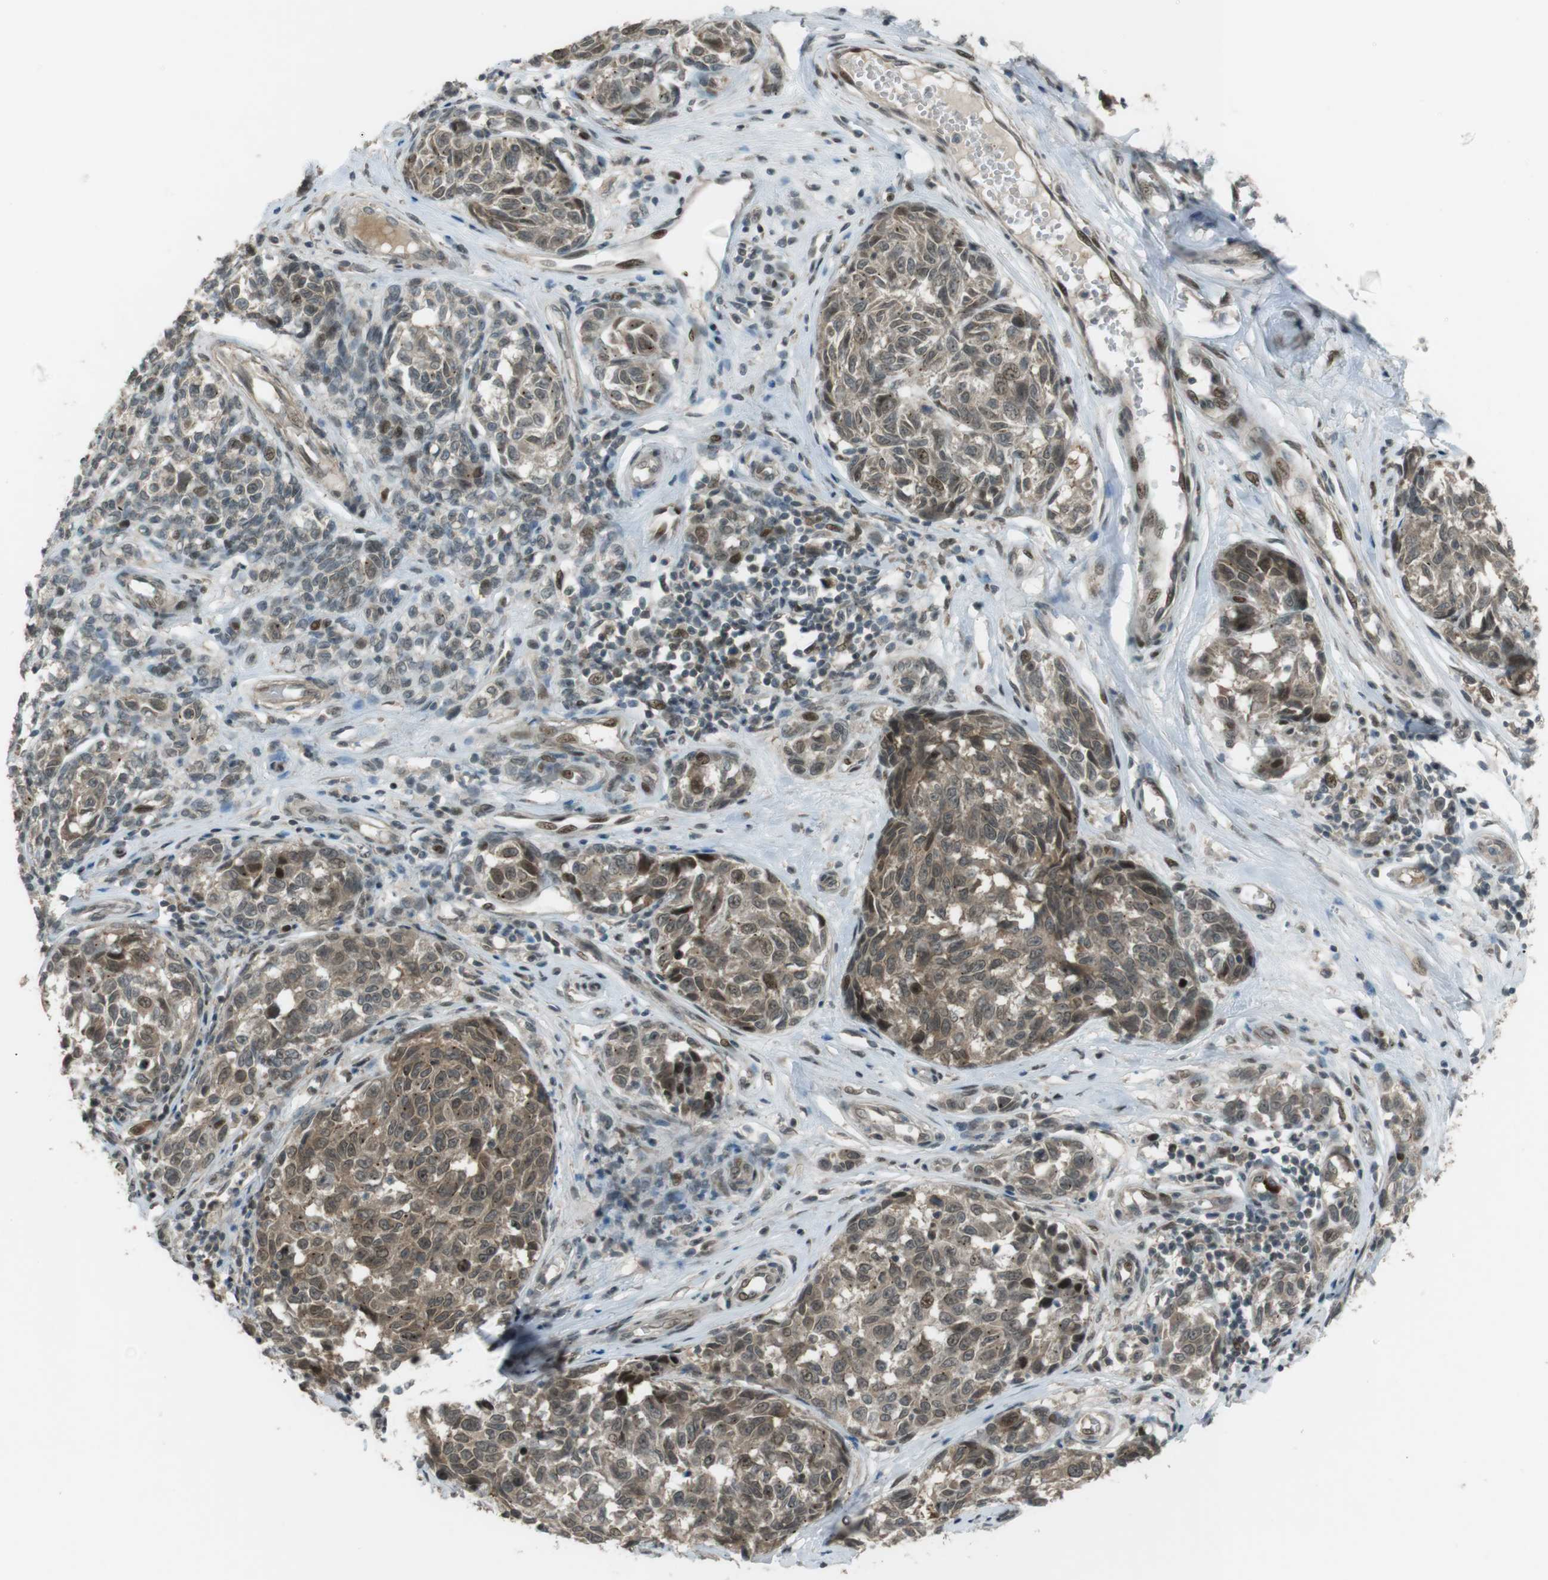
{"staining": {"intensity": "moderate", "quantity": ">75%", "location": "cytoplasmic/membranous,nuclear"}, "tissue": "melanoma", "cell_type": "Tumor cells", "image_type": "cancer", "snomed": [{"axis": "morphology", "description": "Malignant melanoma, NOS"}, {"axis": "topography", "description": "Skin"}], "caption": "About >75% of tumor cells in malignant melanoma demonstrate moderate cytoplasmic/membranous and nuclear protein positivity as visualized by brown immunohistochemical staining.", "gene": "SLITRK5", "patient": {"sex": "female", "age": 64}}